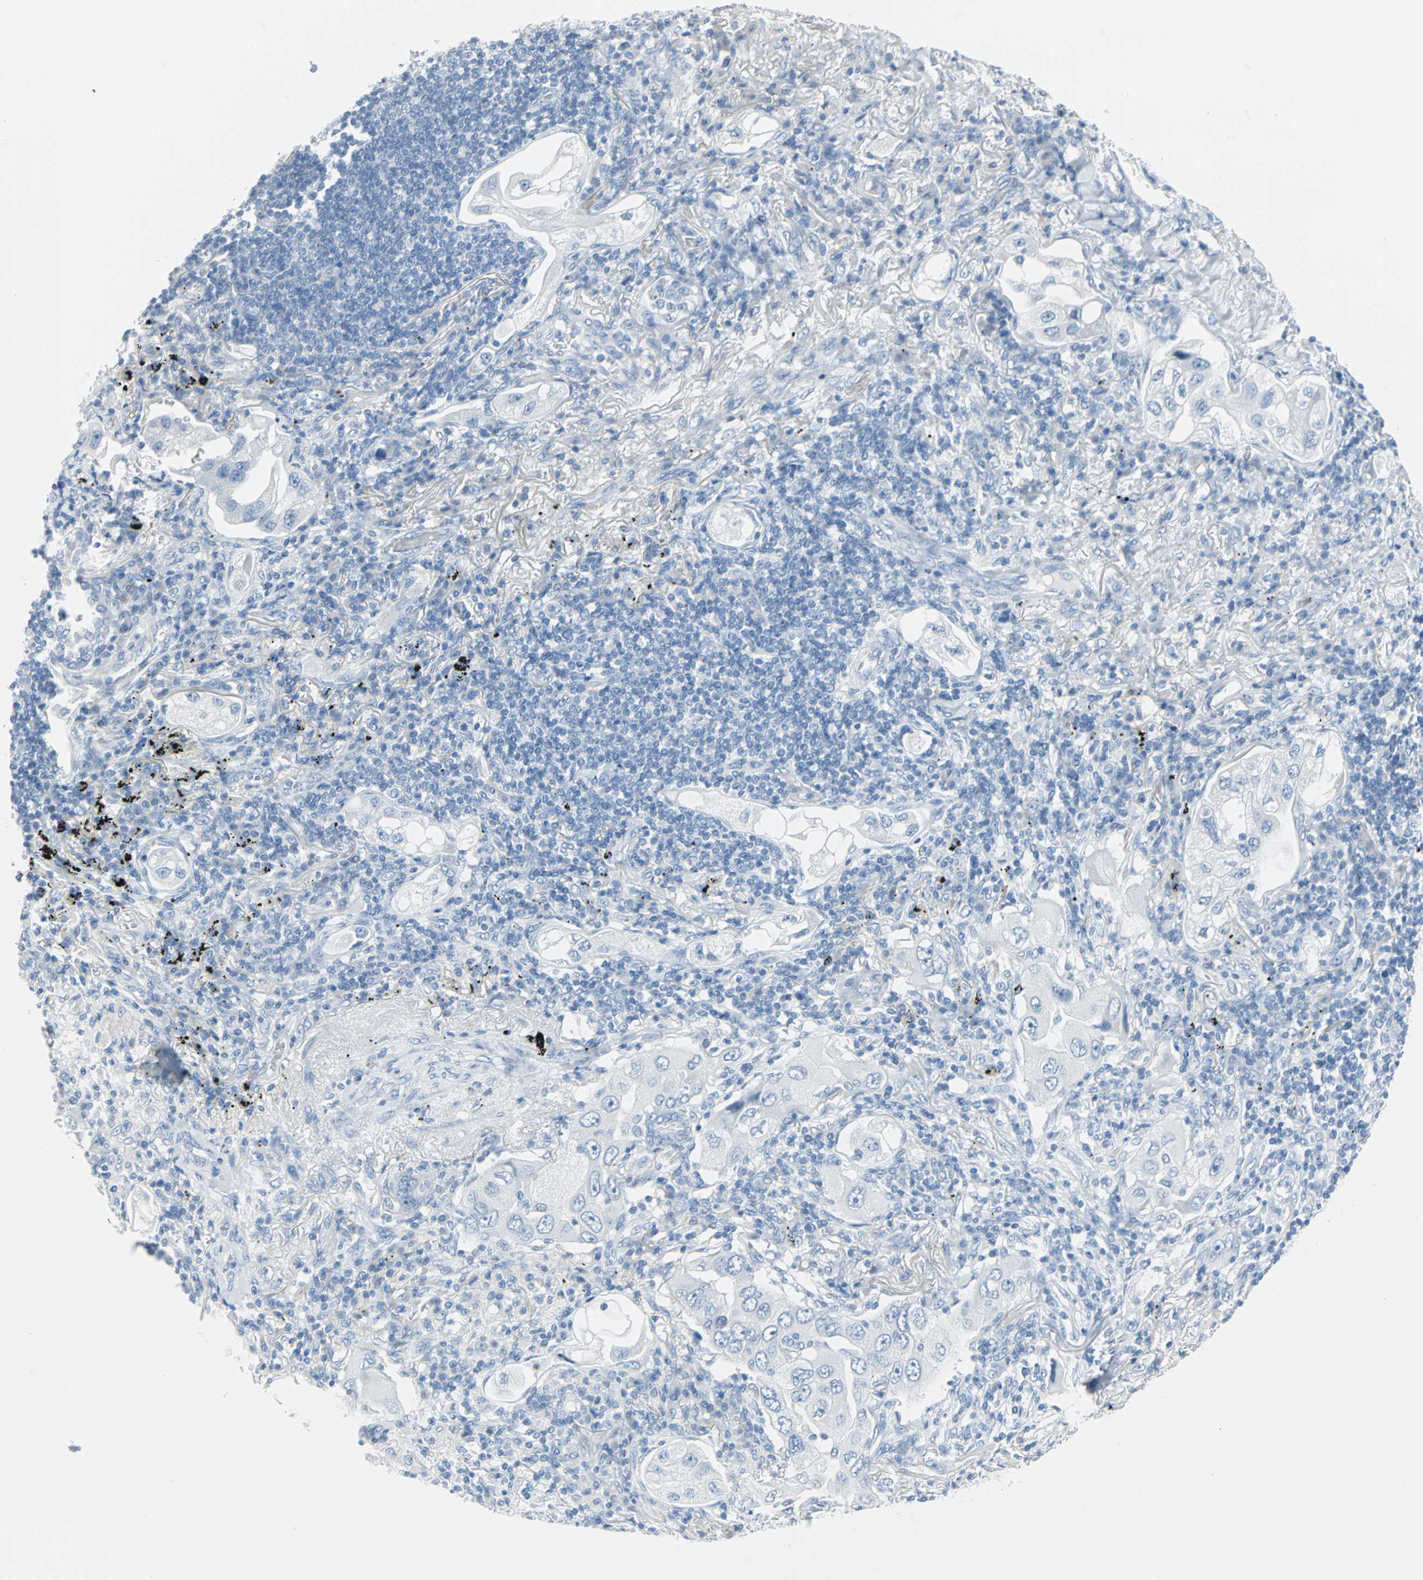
{"staining": {"intensity": "negative", "quantity": "none", "location": "none"}, "tissue": "lung cancer", "cell_type": "Tumor cells", "image_type": "cancer", "snomed": [{"axis": "morphology", "description": "Adenocarcinoma, NOS"}, {"axis": "topography", "description": "Lung"}], "caption": "Lung cancer (adenocarcinoma) was stained to show a protein in brown. There is no significant expression in tumor cells.", "gene": "STX1A", "patient": {"sex": "female", "age": 65}}